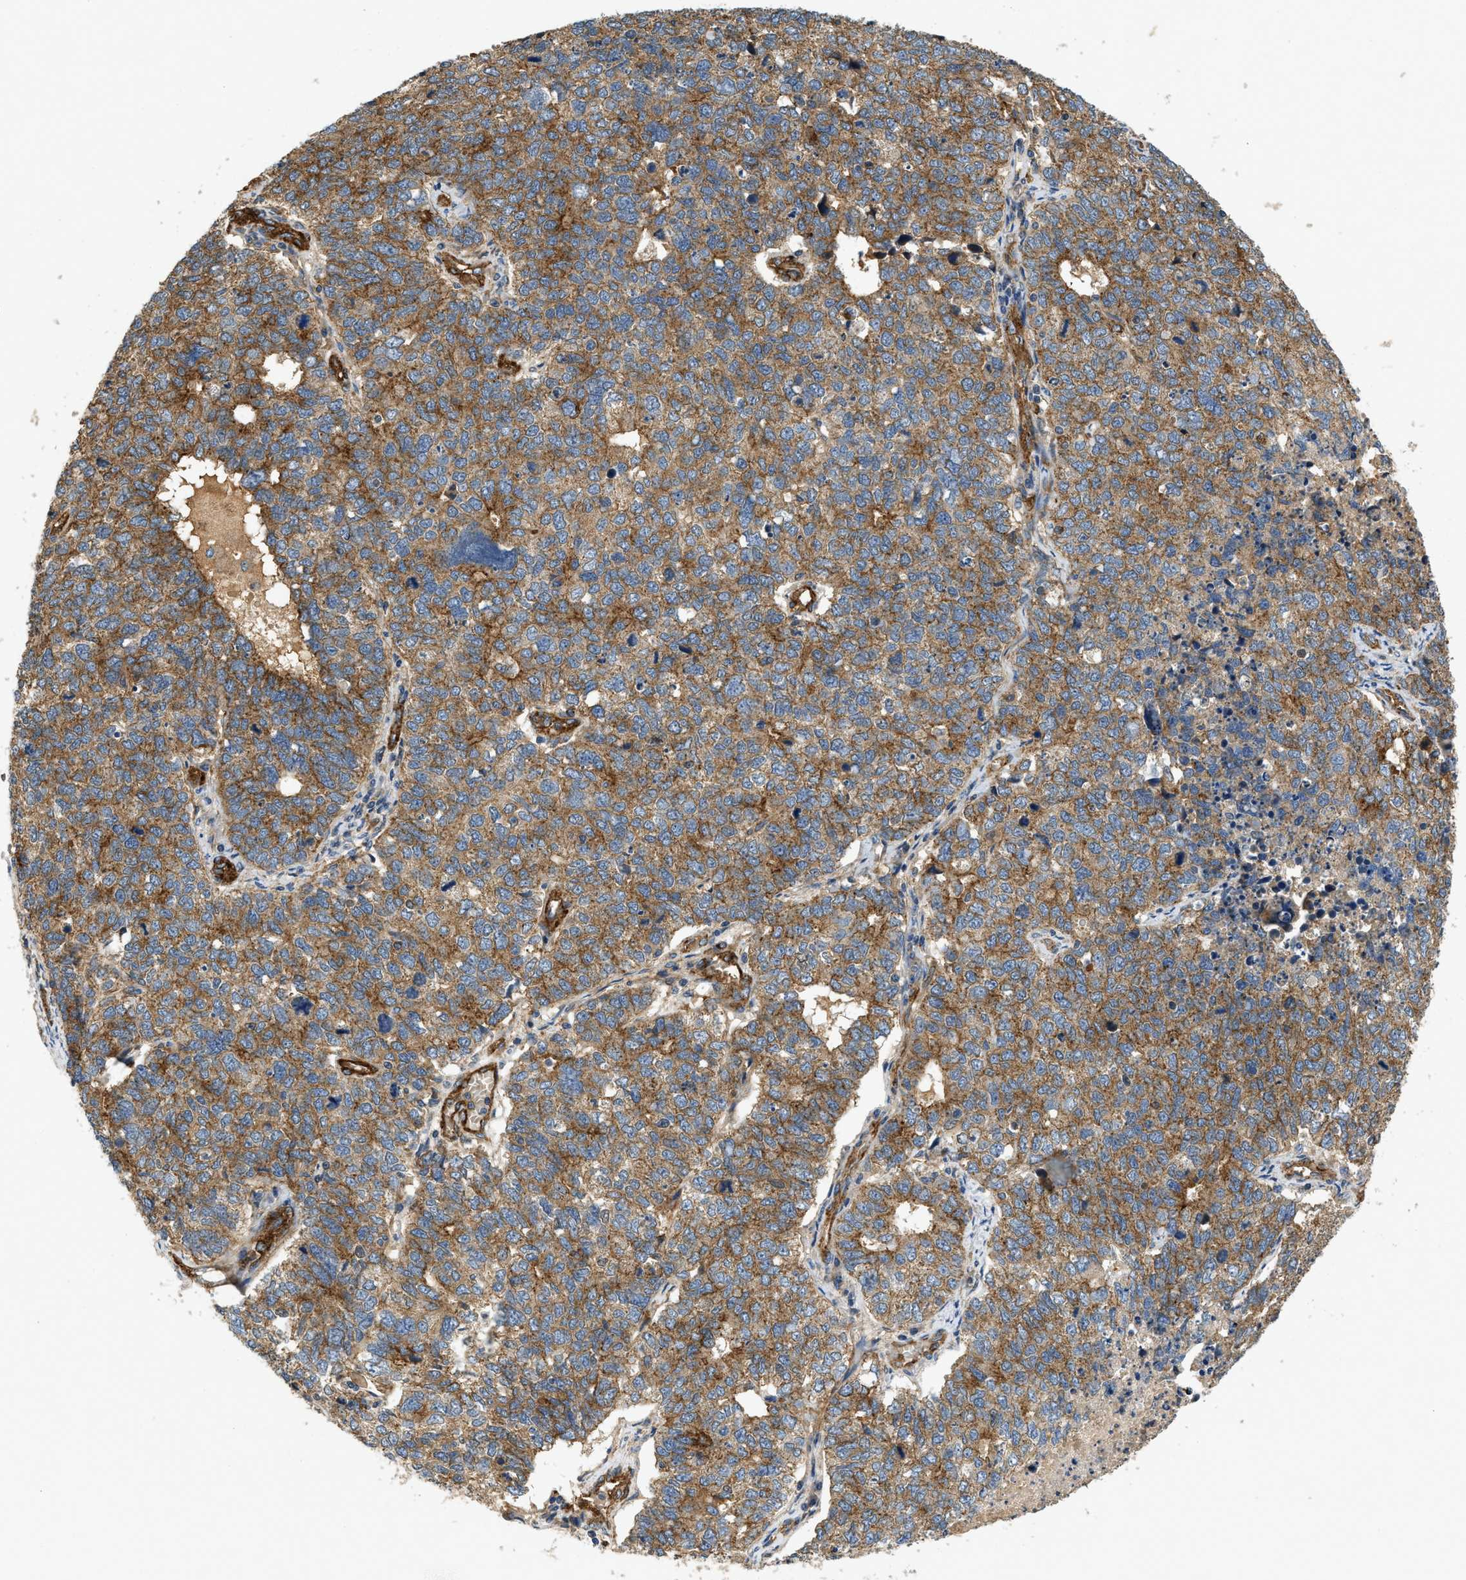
{"staining": {"intensity": "moderate", "quantity": ">75%", "location": "cytoplasmic/membranous"}, "tissue": "cervical cancer", "cell_type": "Tumor cells", "image_type": "cancer", "snomed": [{"axis": "morphology", "description": "Squamous cell carcinoma, NOS"}, {"axis": "topography", "description": "Cervix"}], "caption": "A high-resolution photomicrograph shows IHC staining of cervical cancer (squamous cell carcinoma), which reveals moderate cytoplasmic/membranous expression in about >75% of tumor cells.", "gene": "HIP1", "patient": {"sex": "female", "age": 63}}